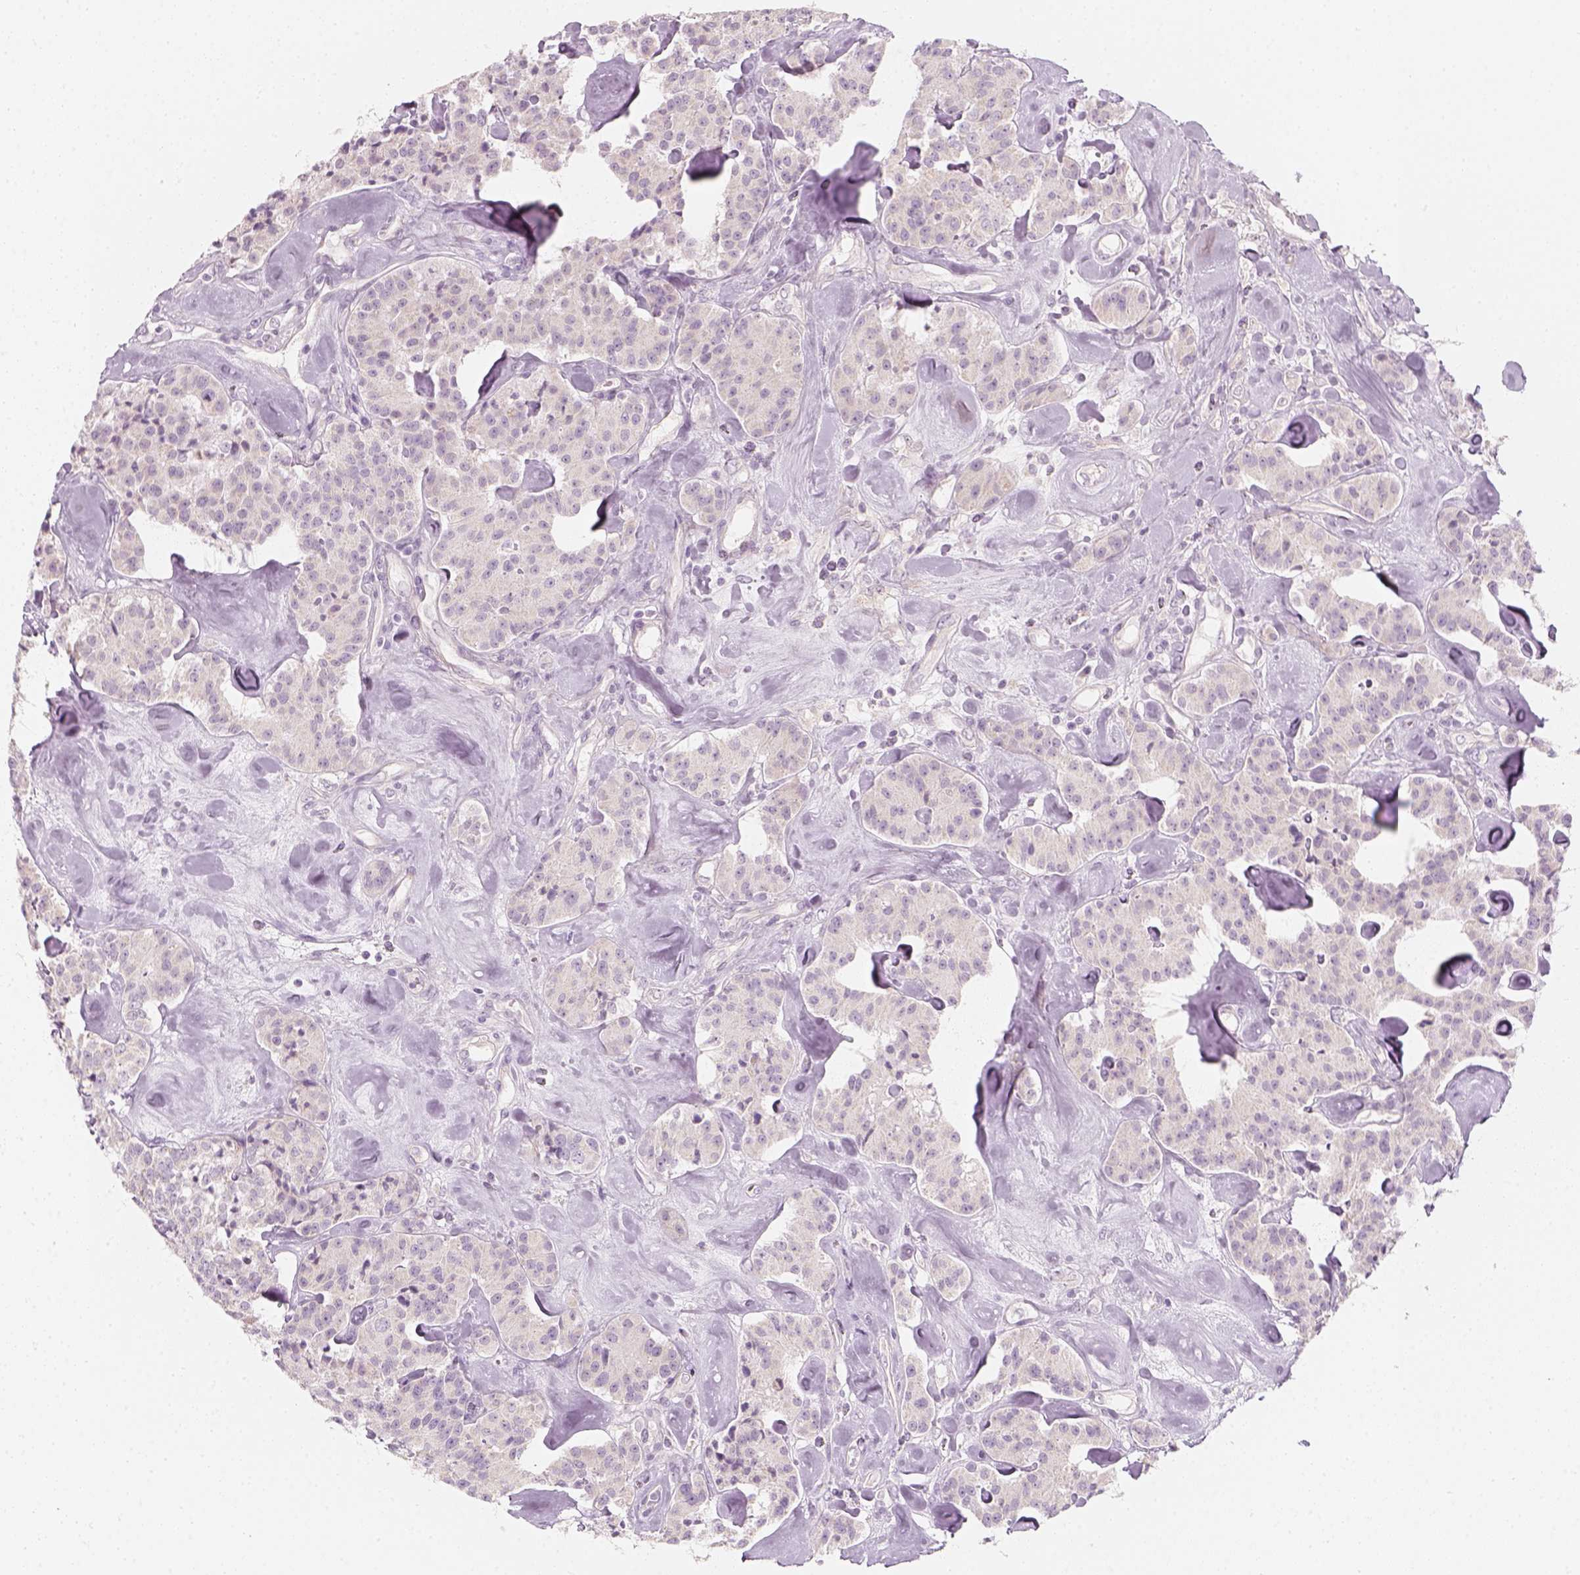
{"staining": {"intensity": "negative", "quantity": "none", "location": "none"}, "tissue": "carcinoid", "cell_type": "Tumor cells", "image_type": "cancer", "snomed": [{"axis": "morphology", "description": "Carcinoid, malignant, NOS"}, {"axis": "topography", "description": "Pancreas"}], "caption": "The photomicrograph shows no significant staining in tumor cells of carcinoid. Brightfield microscopy of immunohistochemistry (IHC) stained with DAB (3,3'-diaminobenzidine) (brown) and hematoxylin (blue), captured at high magnification.", "gene": "PRAME", "patient": {"sex": "male", "age": 41}}